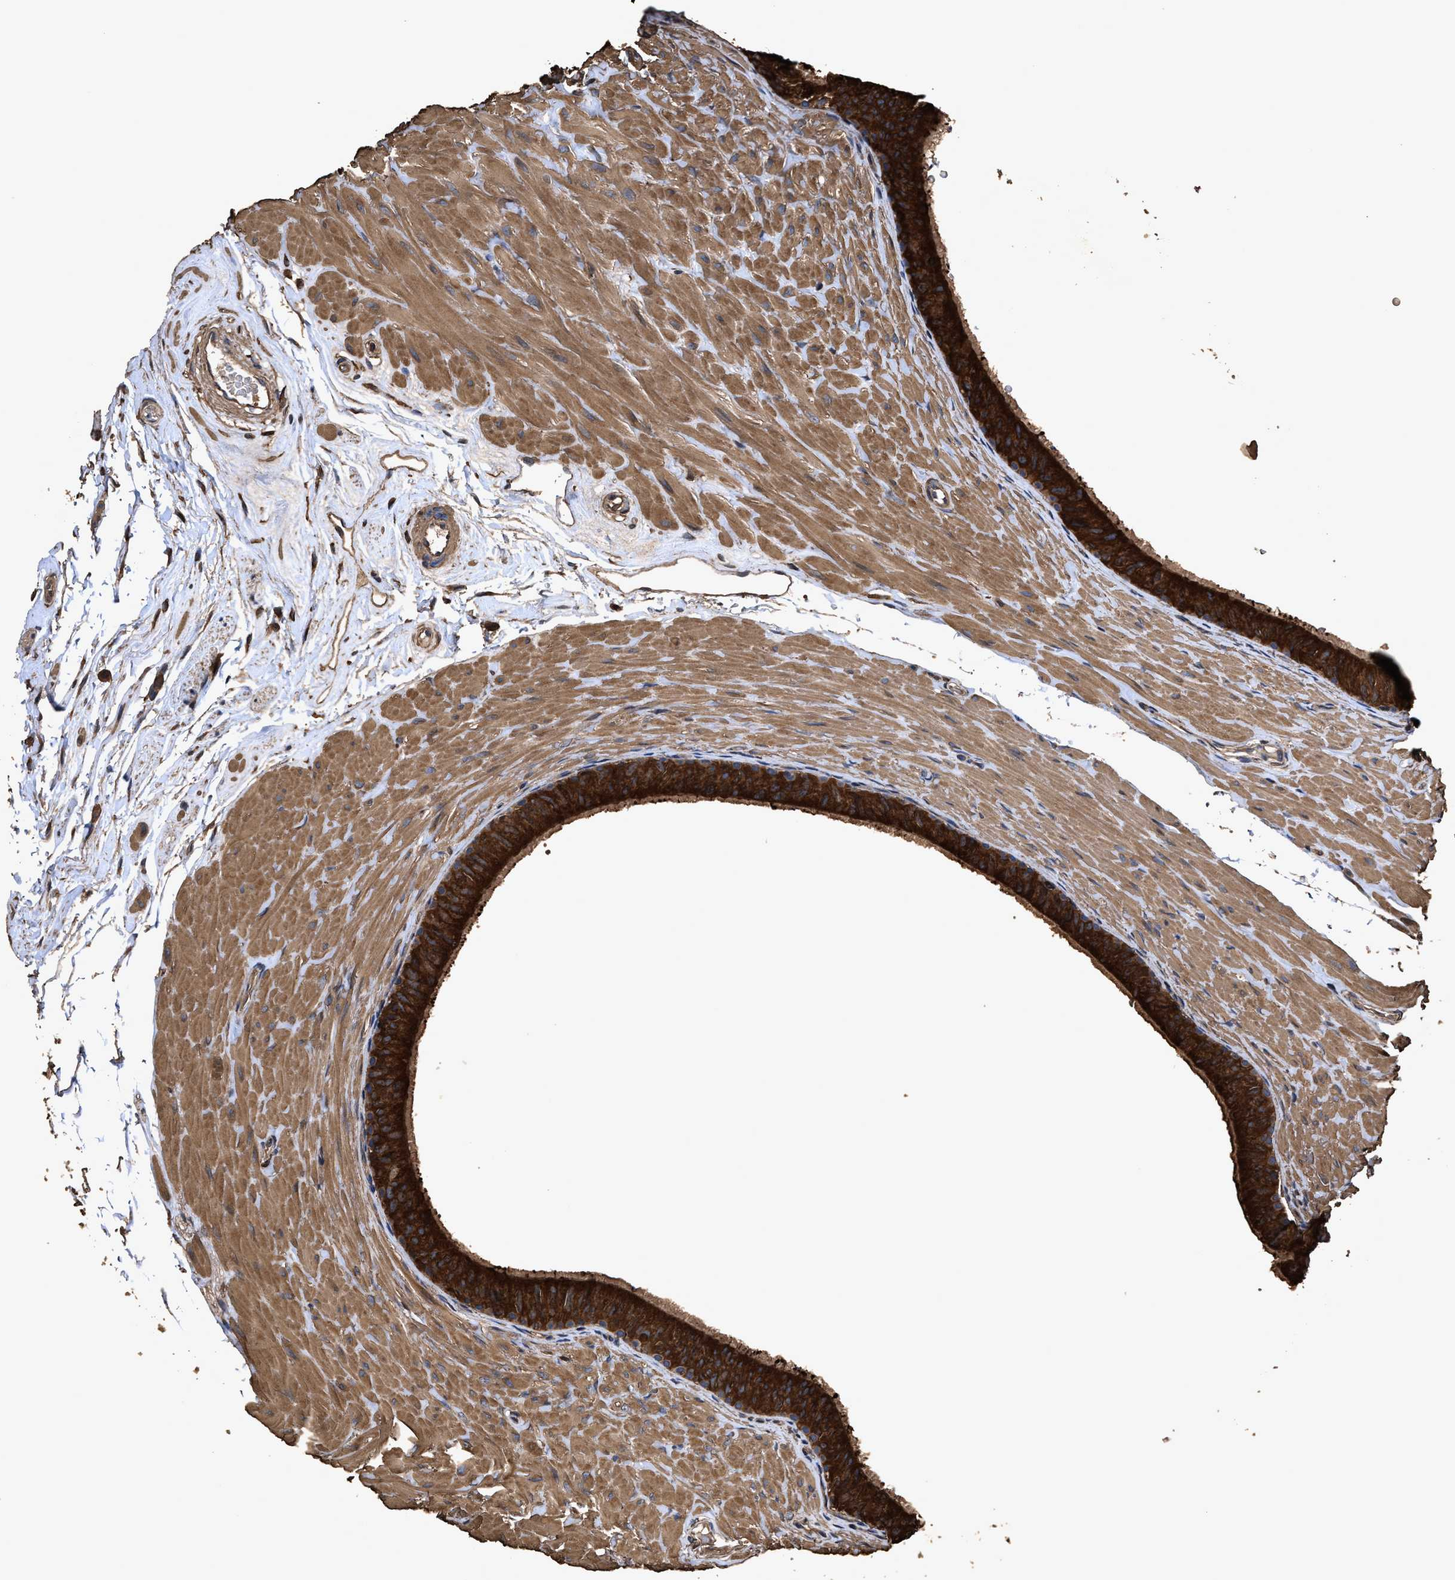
{"staining": {"intensity": "strong", "quantity": ">75%", "location": "cytoplasmic/membranous"}, "tissue": "epididymis", "cell_type": "Glandular cells", "image_type": "normal", "snomed": [{"axis": "morphology", "description": "Normal tissue, NOS"}, {"axis": "topography", "description": "Epididymis"}], "caption": "High-power microscopy captured an IHC photomicrograph of benign epididymis, revealing strong cytoplasmic/membranous positivity in about >75% of glandular cells.", "gene": "ZMYND19", "patient": {"sex": "male", "age": 34}}